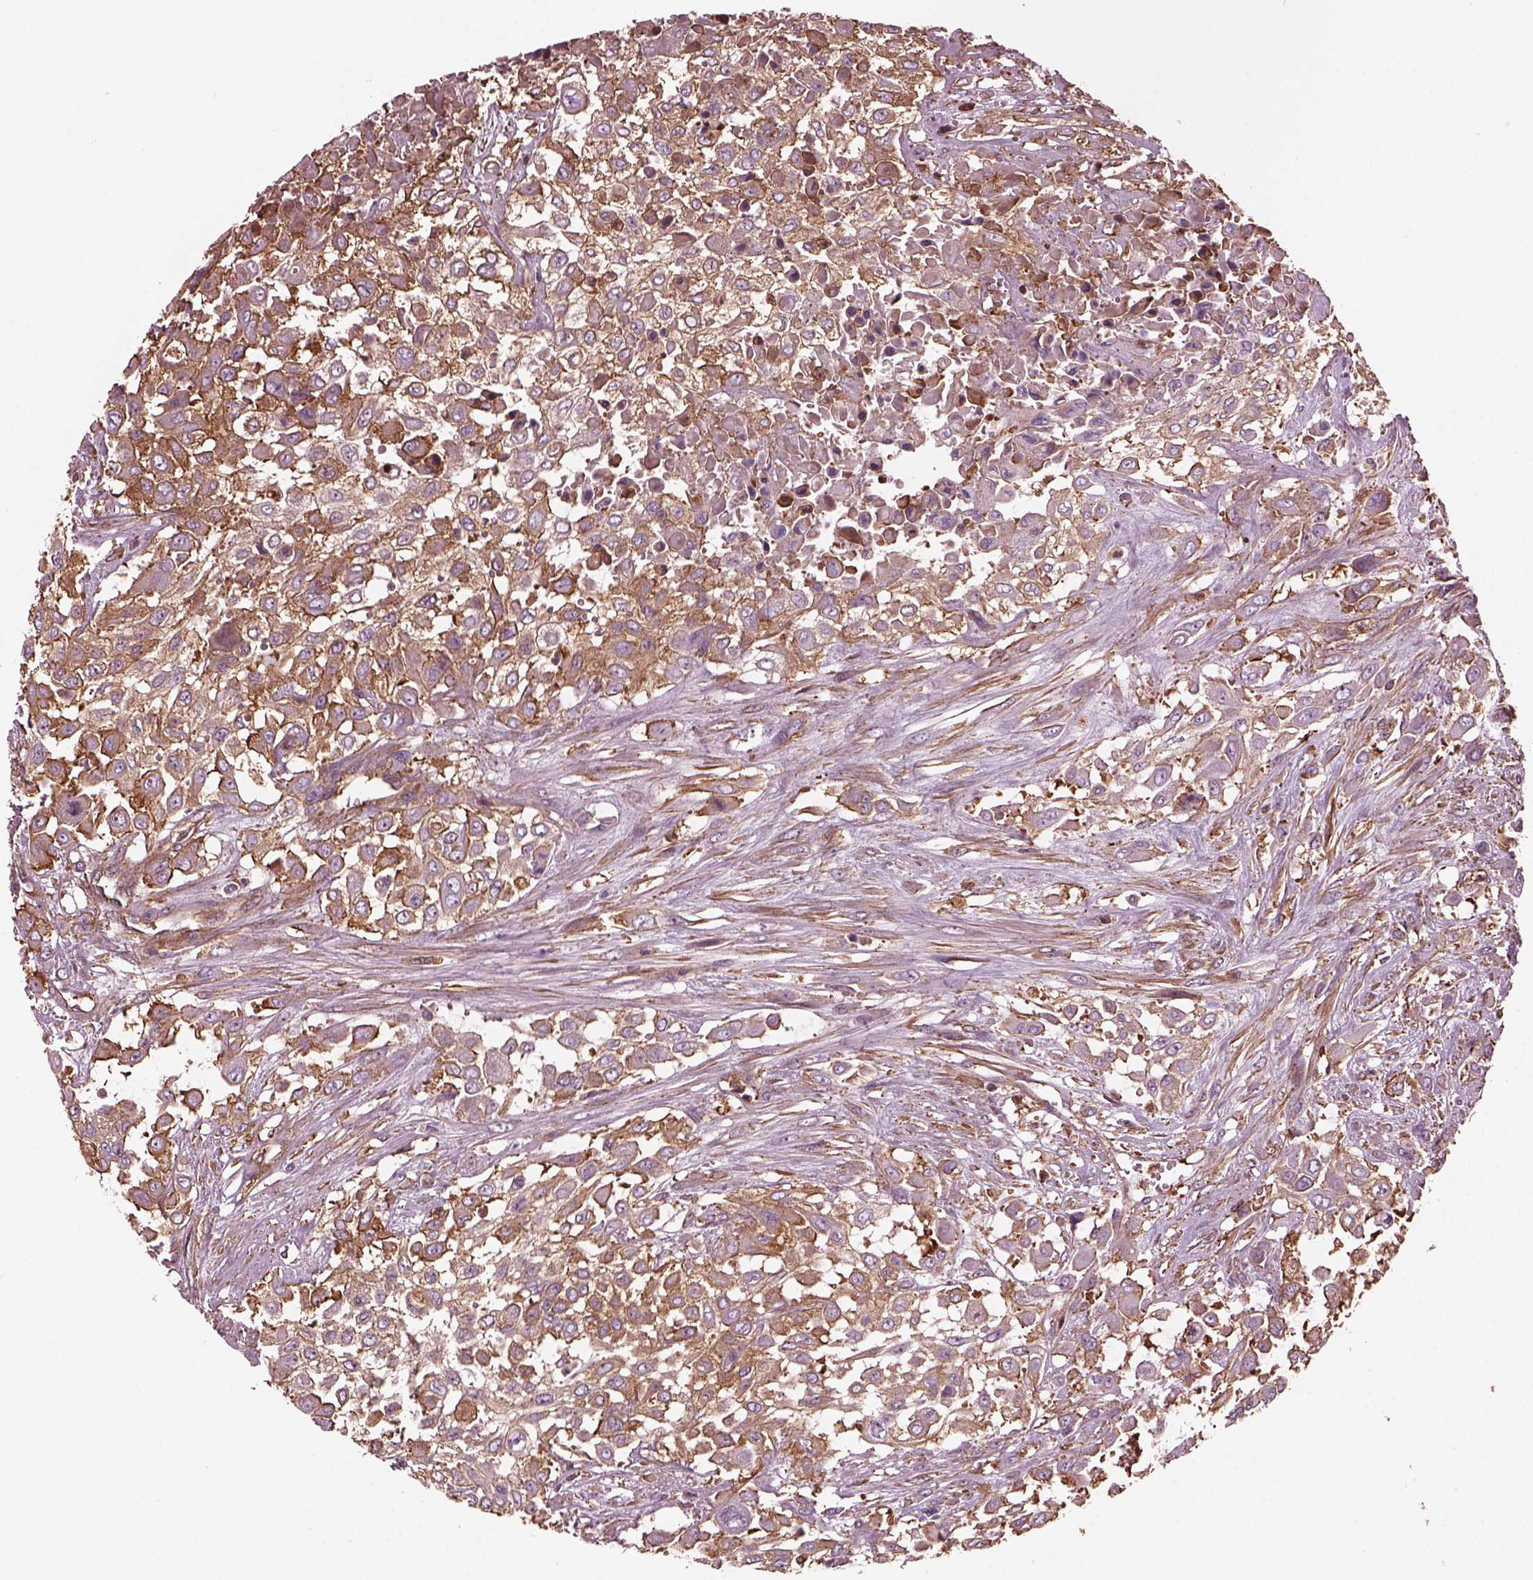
{"staining": {"intensity": "moderate", "quantity": ">75%", "location": "cytoplasmic/membranous"}, "tissue": "urothelial cancer", "cell_type": "Tumor cells", "image_type": "cancer", "snomed": [{"axis": "morphology", "description": "Urothelial carcinoma, High grade"}, {"axis": "topography", "description": "Urinary bladder"}], "caption": "High-grade urothelial carcinoma stained with a brown dye reveals moderate cytoplasmic/membranous positive expression in approximately >75% of tumor cells.", "gene": "MYL6", "patient": {"sex": "male", "age": 57}}